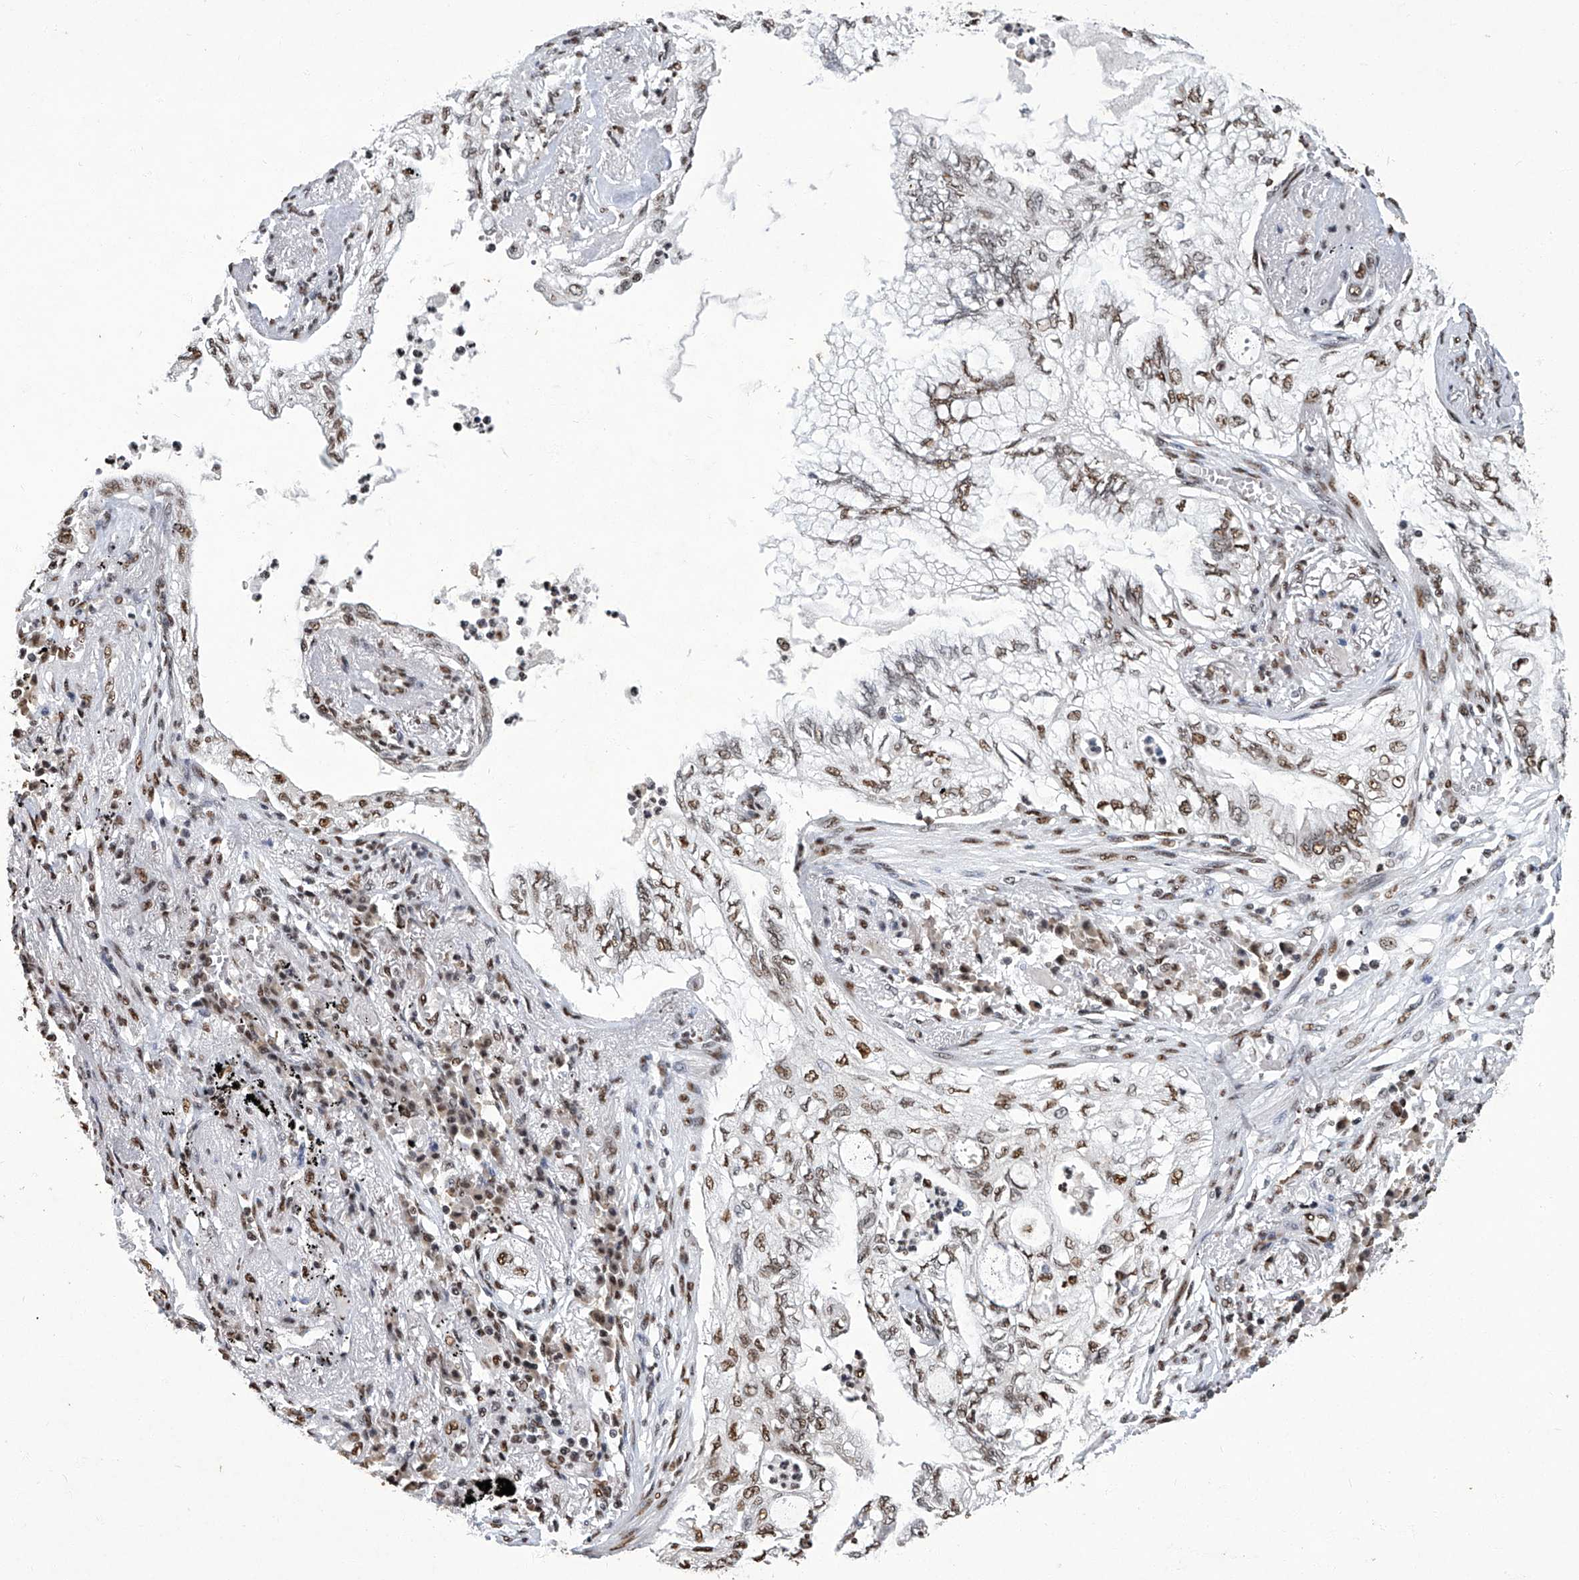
{"staining": {"intensity": "moderate", "quantity": "25%-75%", "location": "nuclear"}, "tissue": "lung cancer", "cell_type": "Tumor cells", "image_type": "cancer", "snomed": [{"axis": "morphology", "description": "Normal tissue, NOS"}, {"axis": "morphology", "description": "Adenocarcinoma, NOS"}, {"axis": "topography", "description": "Bronchus"}, {"axis": "topography", "description": "Lung"}], "caption": "A photomicrograph of lung cancer (adenocarcinoma) stained for a protein demonstrates moderate nuclear brown staining in tumor cells. (Stains: DAB in brown, nuclei in blue, Microscopy: brightfield microscopy at high magnification).", "gene": "HBP1", "patient": {"sex": "female", "age": 70}}